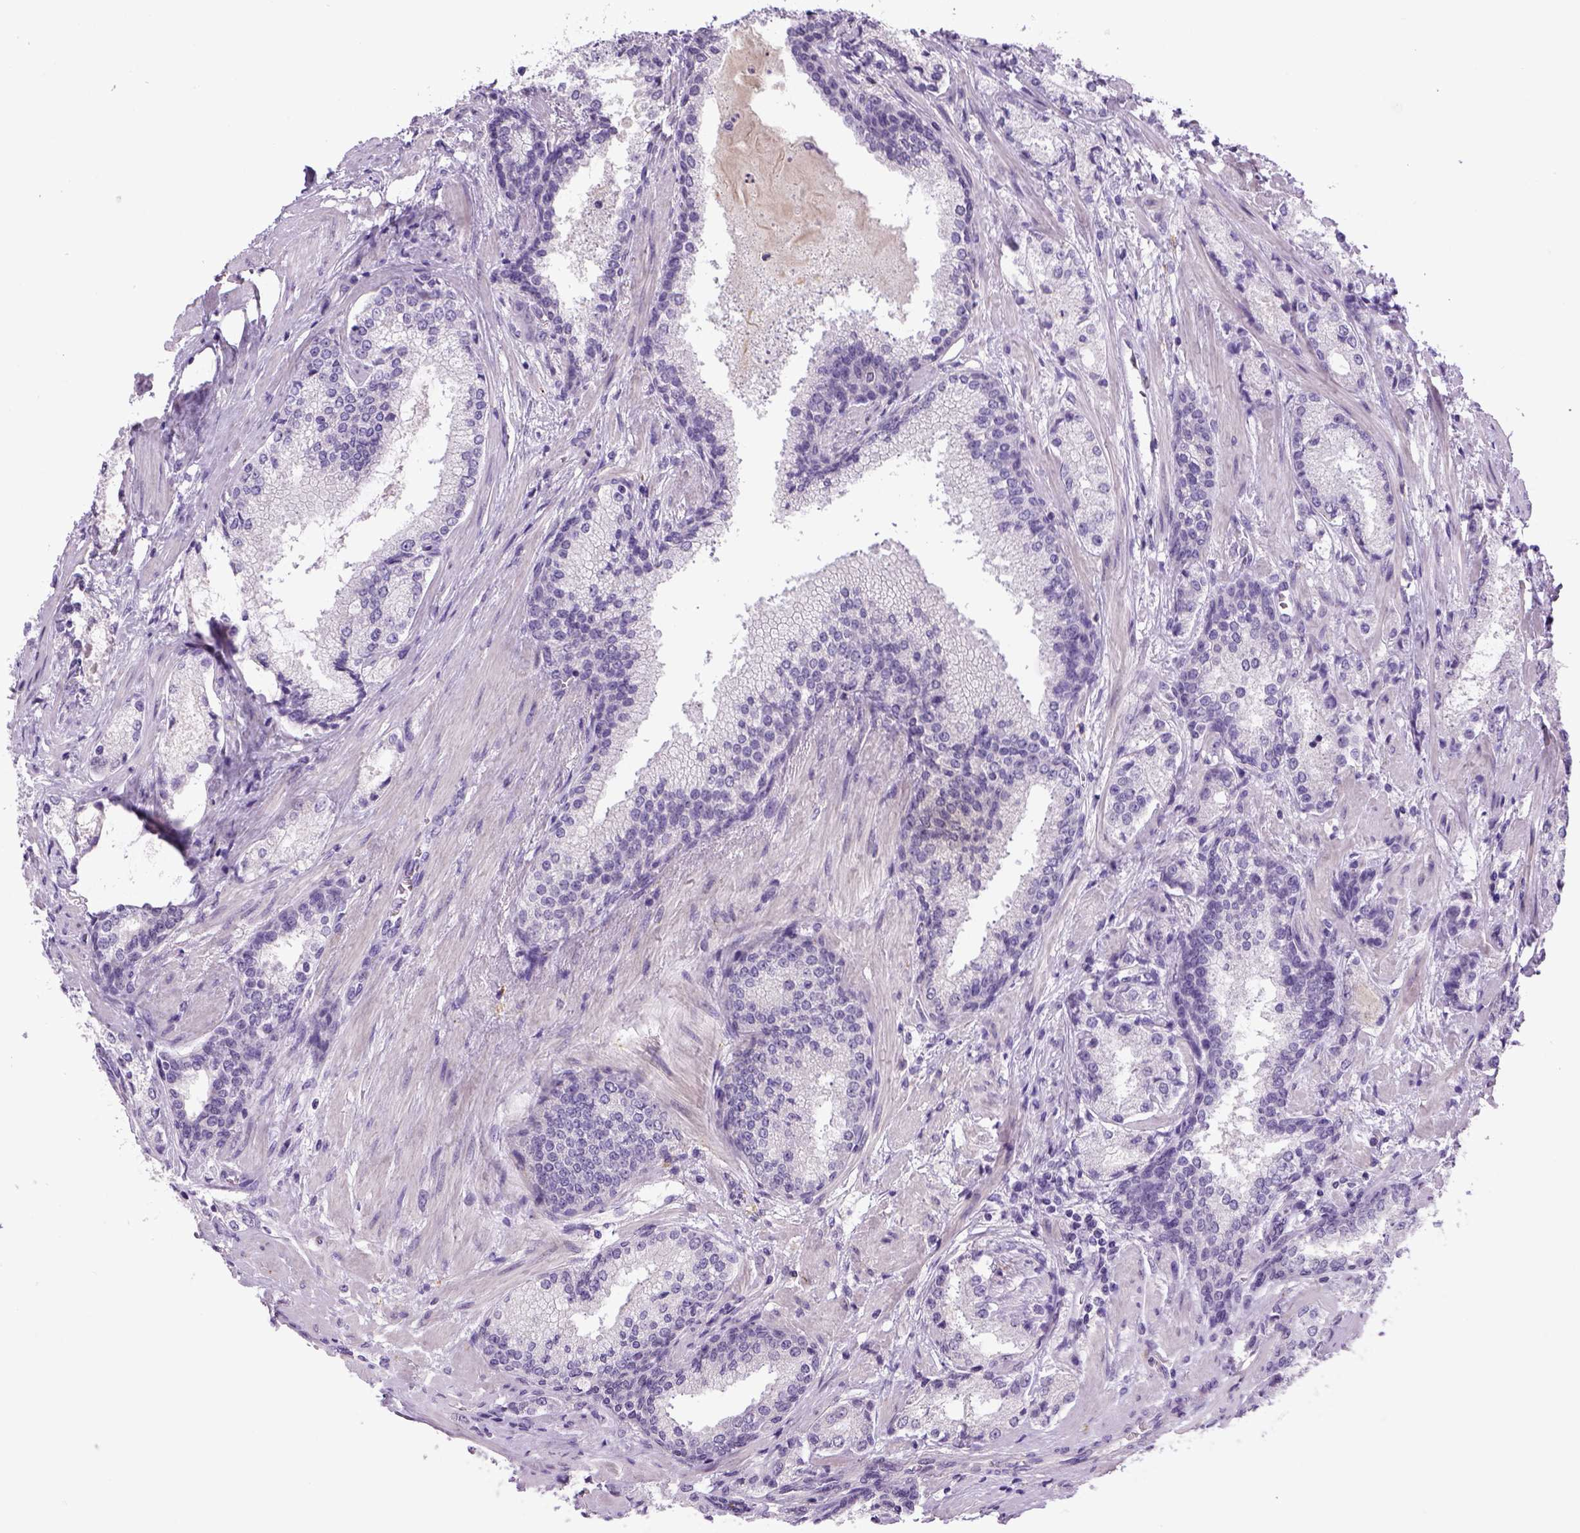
{"staining": {"intensity": "negative", "quantity": "none", "location": "none"}, "tissue": "prostate cancer", "cell_type": "Tumor cells", "image_type": "cancer", "snomed": [{"axis": "morphology", "description": "Adenocarcinoma, Low grade"}, {"axis": "topography", "description": "Prostate"}], "caption": "High magnification brightfield microscopy of prostate cancer stained with DAB (brown) and counterstained with hematoxylin (blue): tumor cells show no significant expression.", "gene": "DBH", "patient": {"sex": "male", "age": 56}}